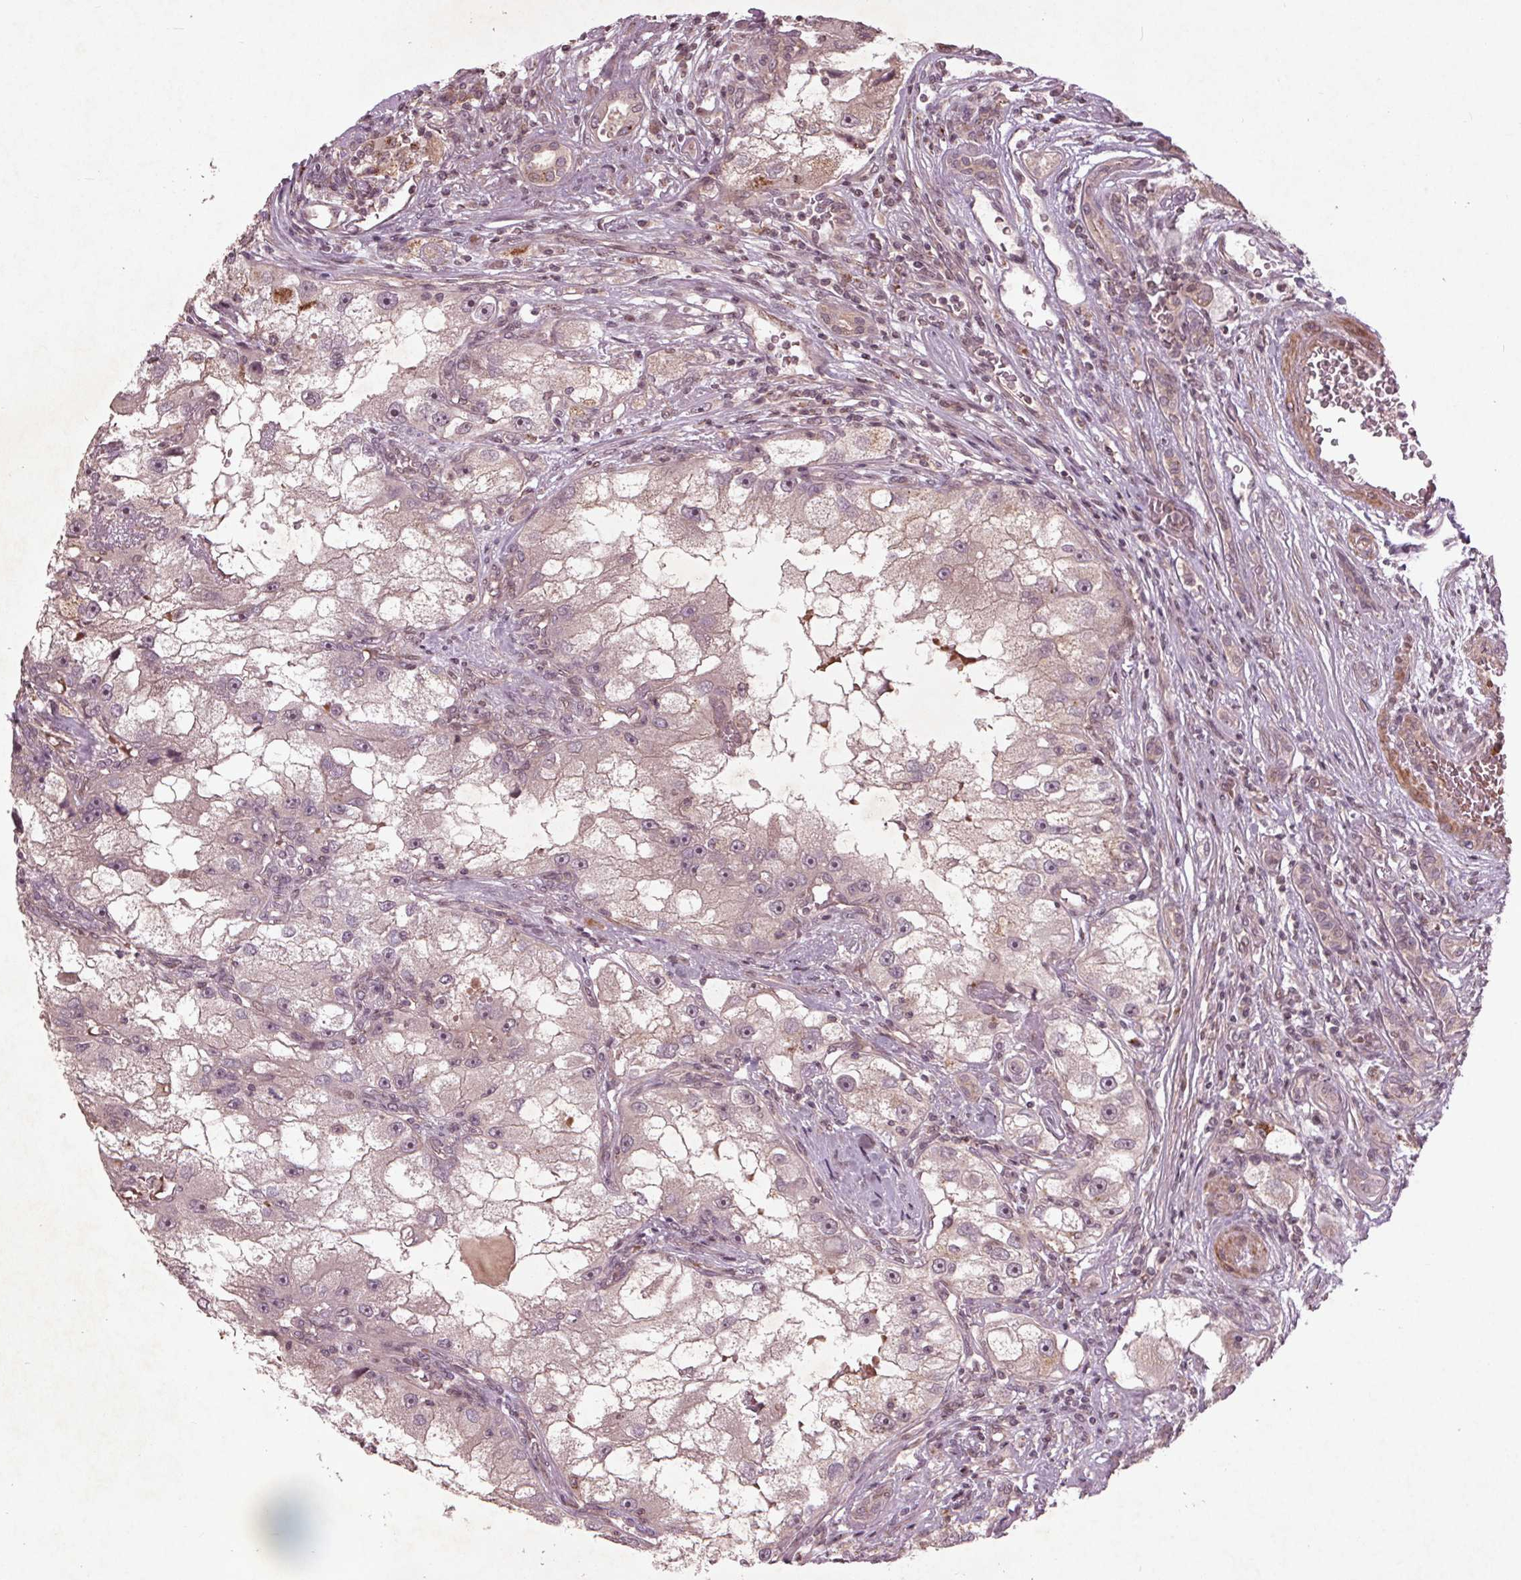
{"staining": {"intensity": "negative", "quantity": "none", "location": "none"}, "tissue": "renal cancer", "cell_type": "Tumor cells", "image_type": "cancer", "snomed": [{"axis": "morphology", "description": "Adenocarcinoma, NOS"}, {"axis": "topography", "description": "Kidney"}], "caption": "An immunohistochemistry image of renal adenocarcinoma is shown. There is no staining in tumor cells of renal adenocarcinoma.", "gene": "CDKL4", "patient": {"sex": "male", "age": 63}}